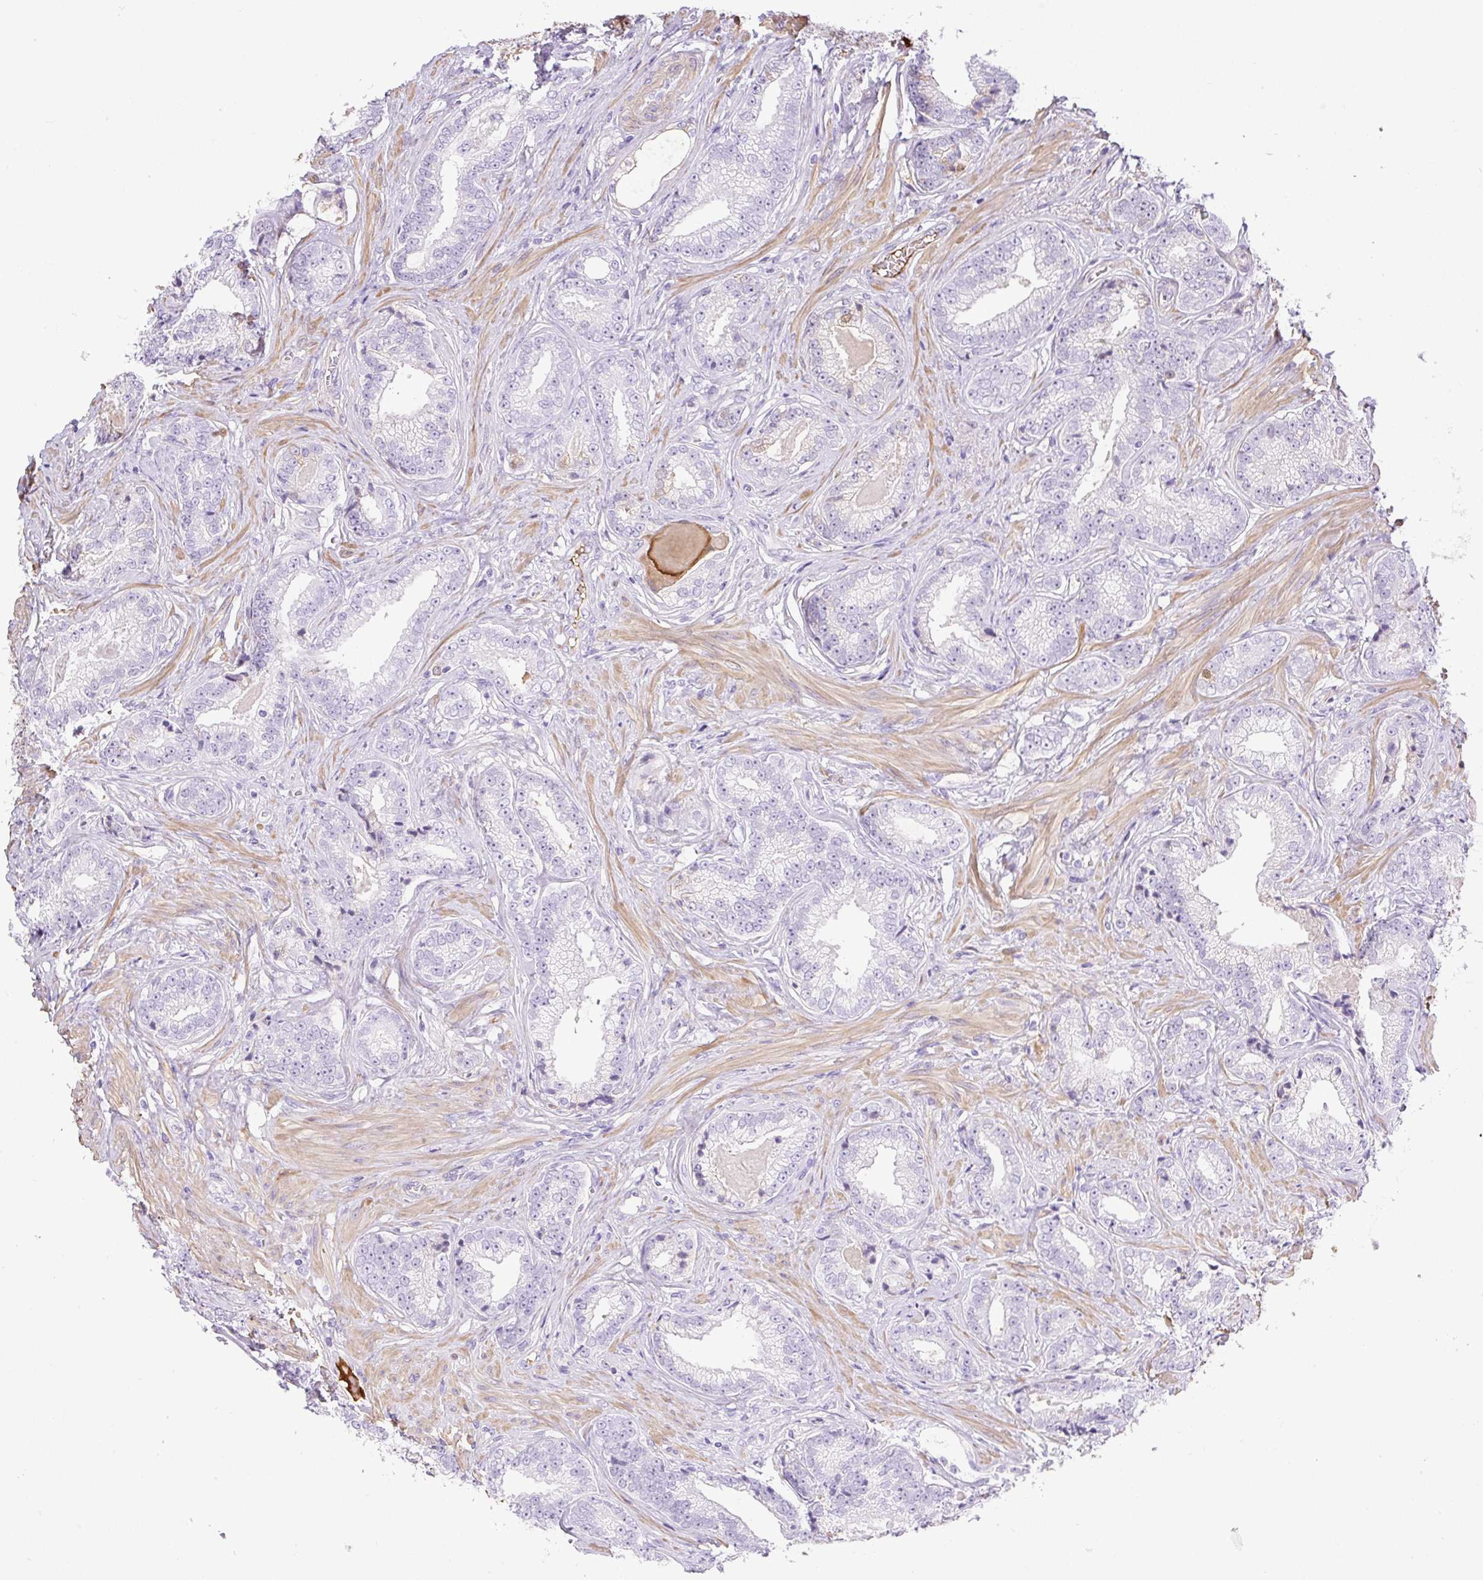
{"staining": {"intensity": "negative", "quantity": "none", "location": "none"}, "tissue": "prostate cancer", "cell_type": "Tumor cells", "image_type": "cancer", "snomed": [{"axis": "morphology", "description": "Adenocarcinoma, Low grade"}, {"axis": "topography", "description": "Prostate"}], "caption": "This is an immunohistochemistry (IHC) photomicrograph of prostate cancer (low-grade adenocarcinoma). There is no positivity in tumor cells.", "gene": "TDRD15", "patient": {"sex": "male", "age": 61}}